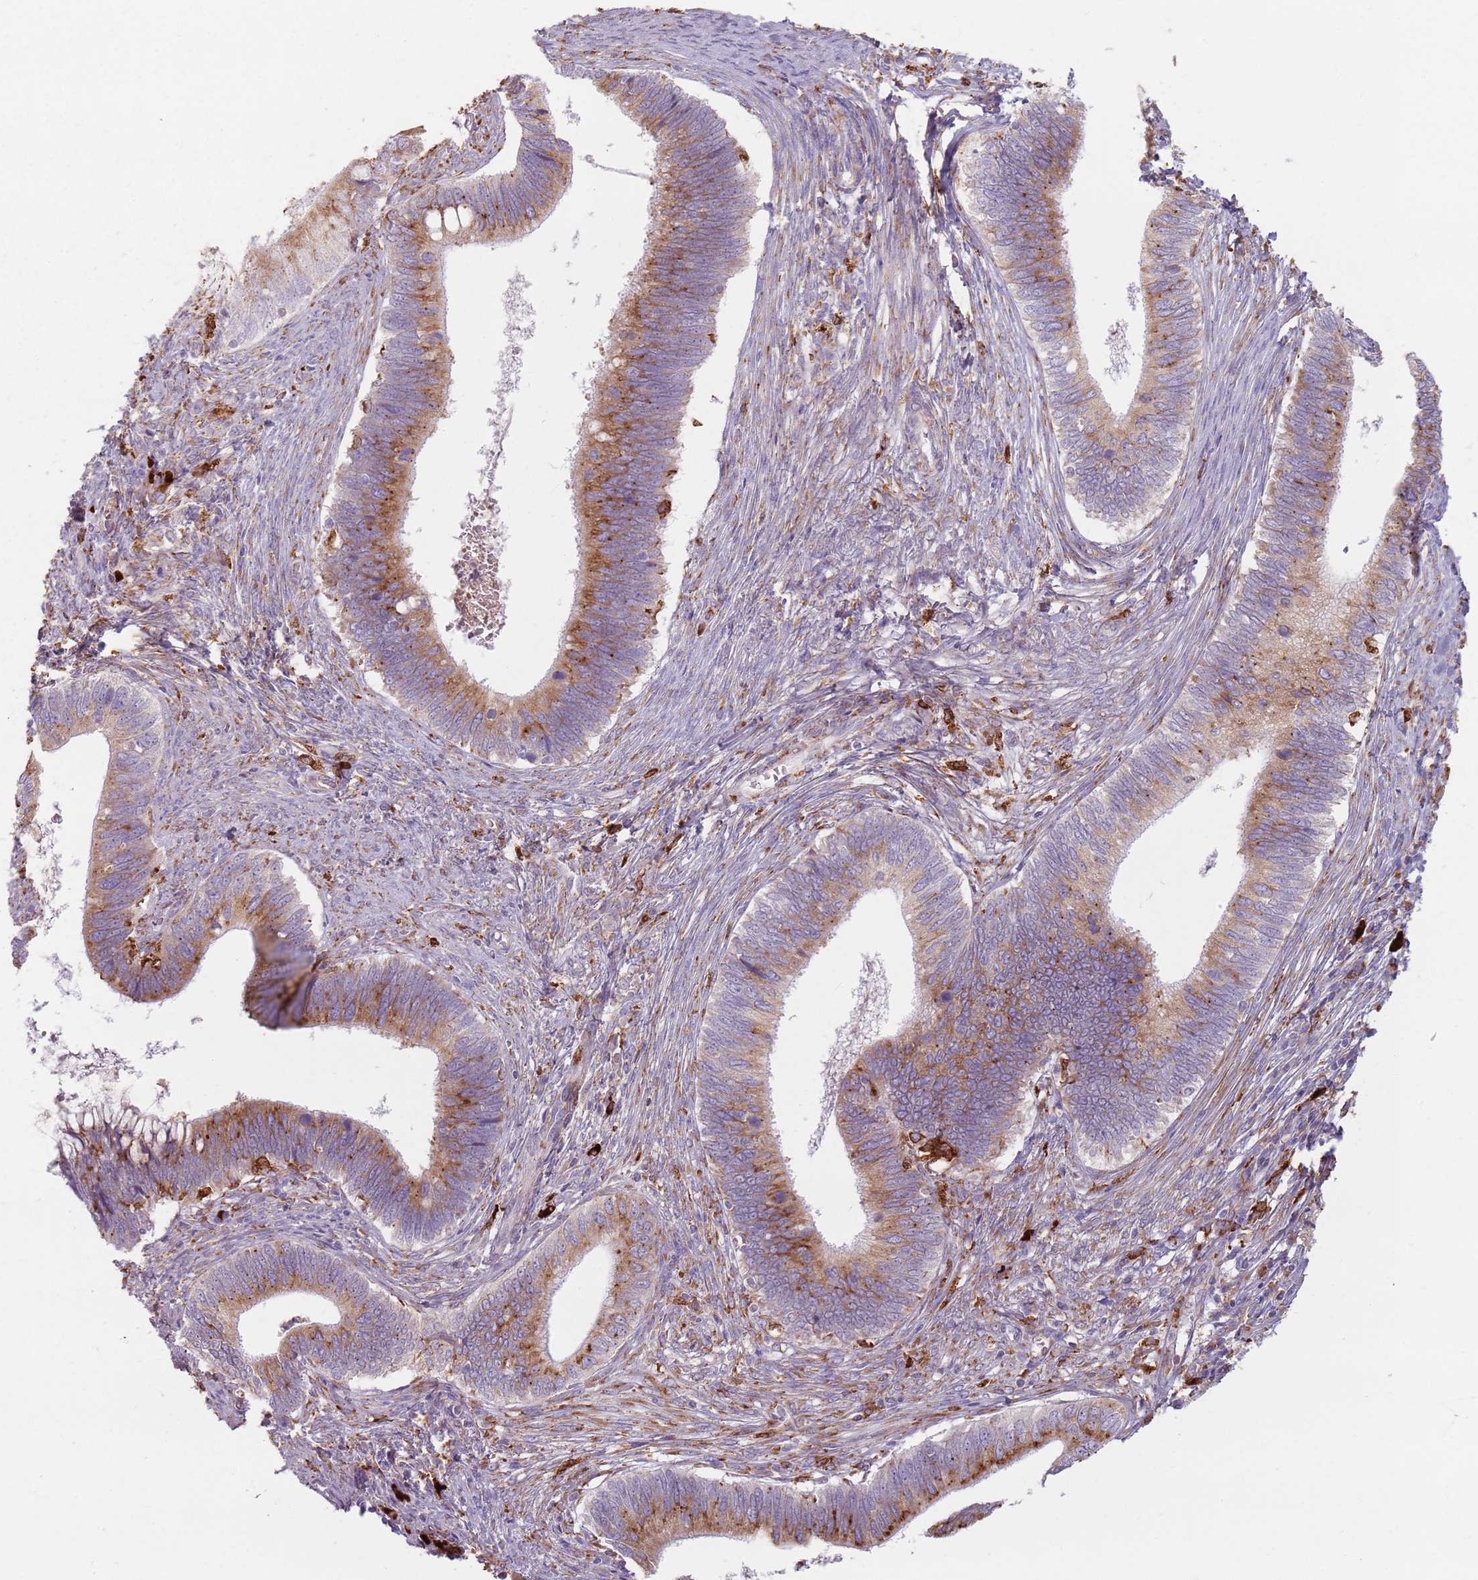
{"staining": {"intensity": "moderate", "quantity": ">75%", "location": "cytoplasmic/membranous"}, "tissue": "cervical cancer", "cell_type": "Tumor cells", "image_type": "cancer", "snomed": [{"axis": "morphology", "description": "Adenocarcinoma, NOS"}, {"axis": "topography", "description": "Cervix"}], "caption": "Brown immunohistochemical staining in human cervical adenocarcinoma shows moderate cytoplasmic/membranous staining in about >75% of tumor cells.", "gene": "COLGALT1", "patient": {"sex": "female", "age": 42}}